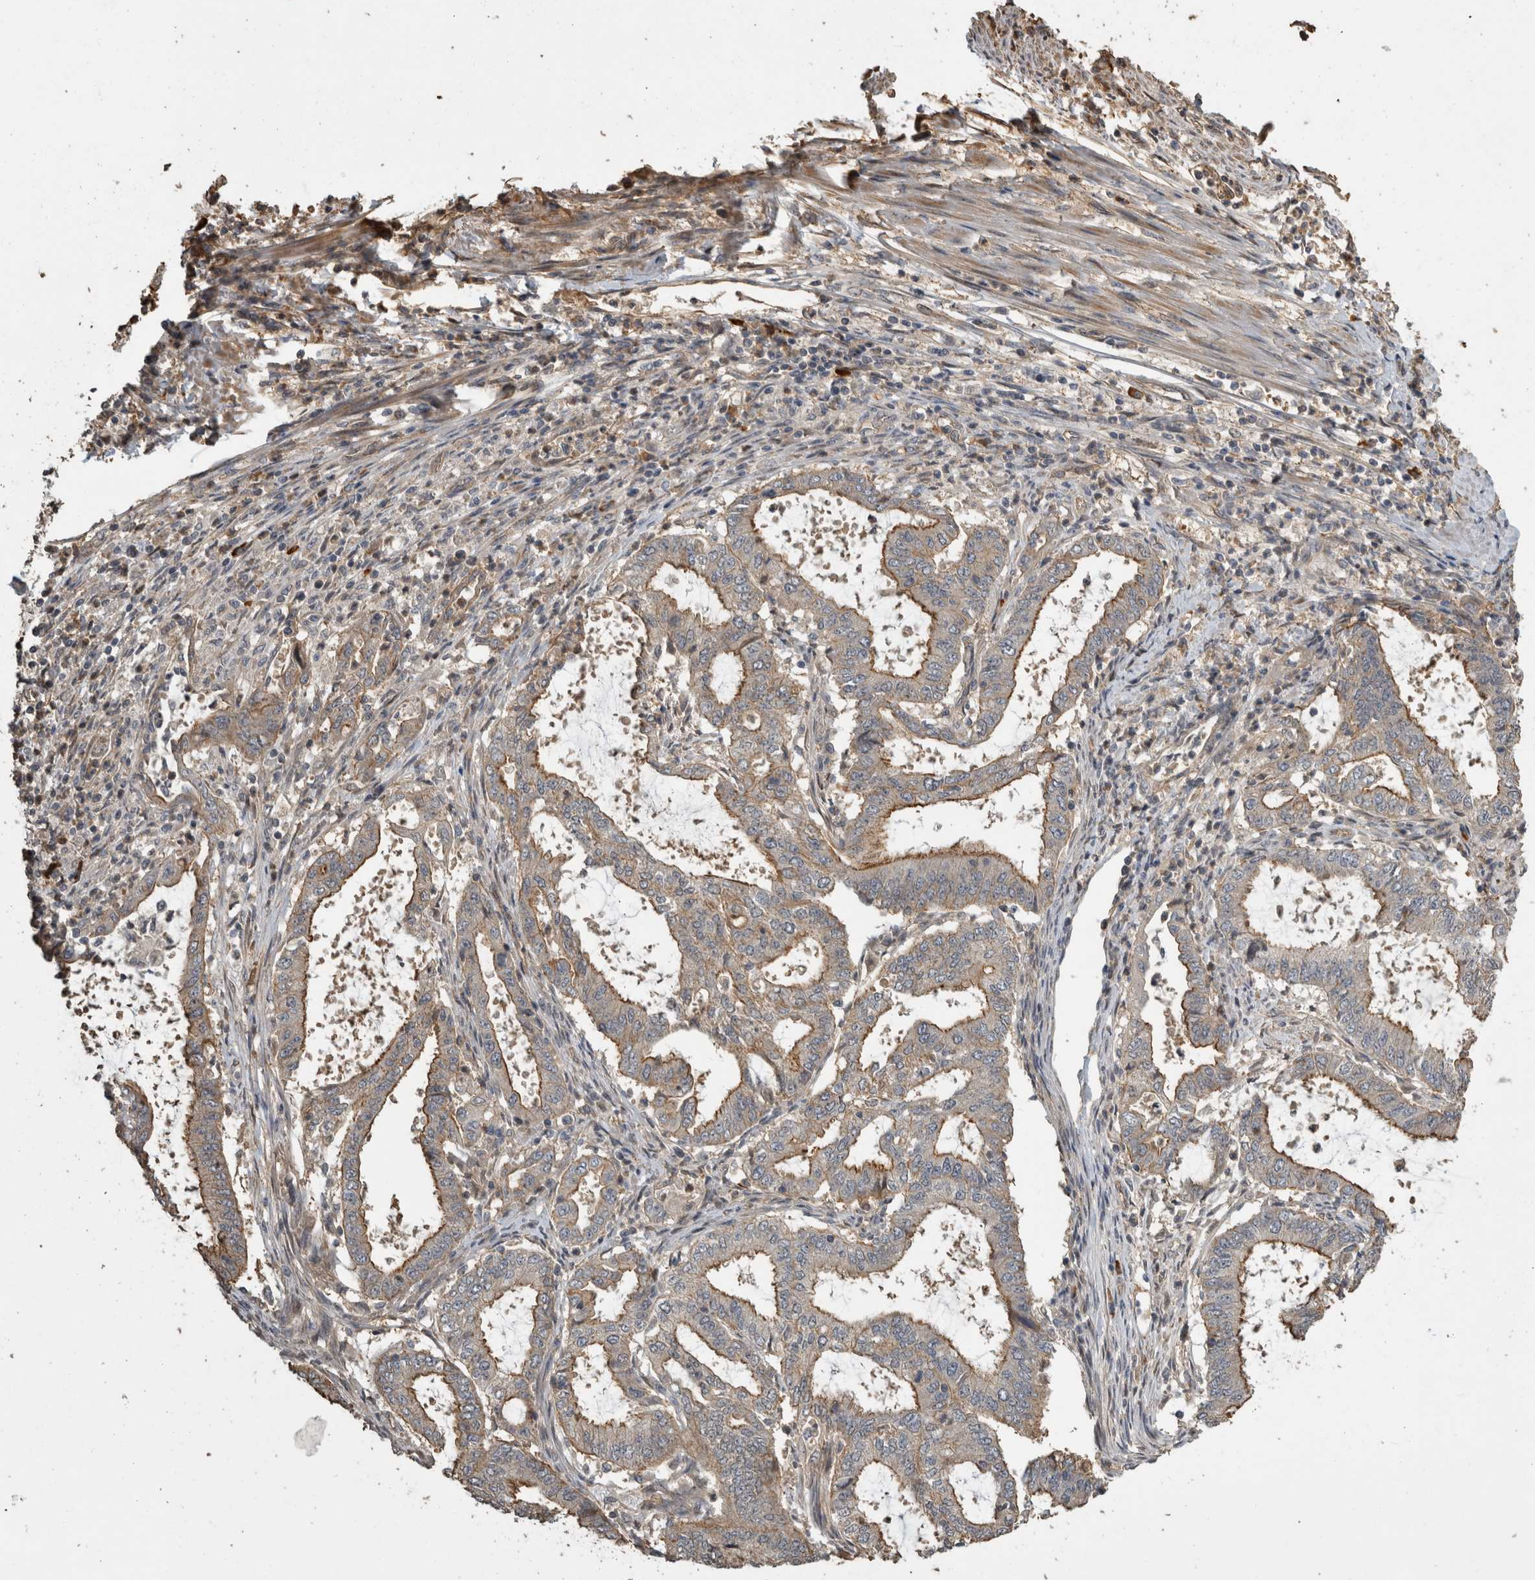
{"staining": {"intensity": "weak", "quantity": ">75%", "location": "cytoplasmic/membranous"}, "tissue": "endometrial cancer", "cell_type": "Tumor cells", "image_type": "cancer", "snomed": [{"axis": "morphology", "description": "Adenocarcinoma, NOS"}, {"axis": "topography", "description": "Endometrium"}], "caption": "Brown immunohistochemical staining in human endometrial cancer (adenocarcinoma) demonstrates weak cytoplasmic/membranous positivity in approximately >75% of tumor cells.", "gene": "RHPN1", "patient": {"sex": "female", "age": 51}}